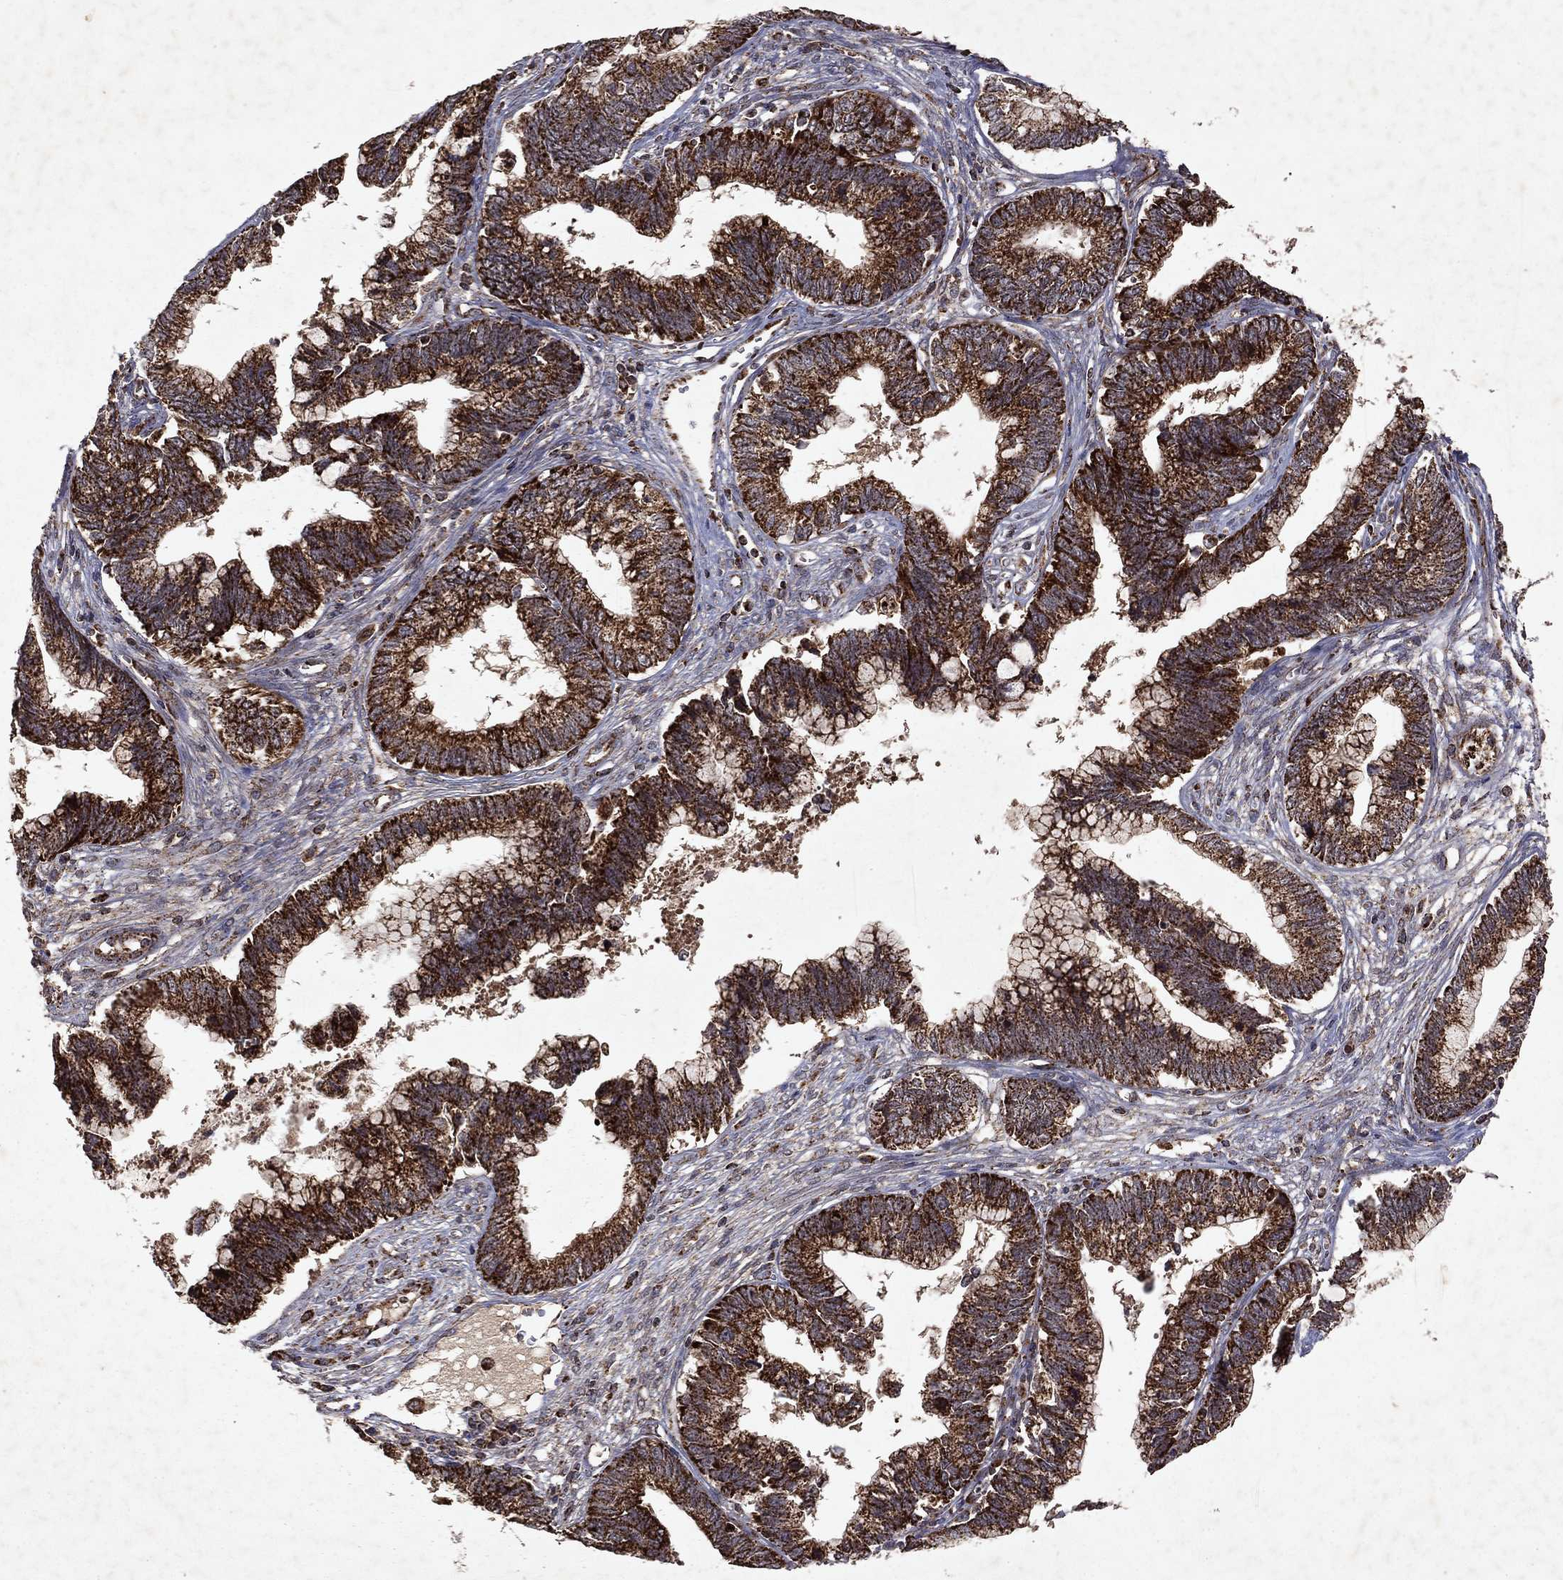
{"staining": {"intensity": "strong", "quantity": ">75%", "location": "cytoplasmic/membranous"}, "tissue": "cervical cancer", "cell_type": "Tumor cells", "image_type": "cancer", "snomed": [{"axis": "morphology", "description": "Adenocarcinoma, NOS"}, {"axis": "topography", "description": "Cervix"}], "caption": "Cervical adenocarcinoma stained with immunohistochemistry (IHC) shows strong cytoplasmic/membranous staining in approximately >75% of tumor cells. The staining is performed using DAB (3,3'-diaminobenzidine) brown chromogen to label protein expression. The nuclei are counter-stained blue using hematoxylin.", "gene": "PYROXD2", "patient": {"sex": "female", "age": 44}}